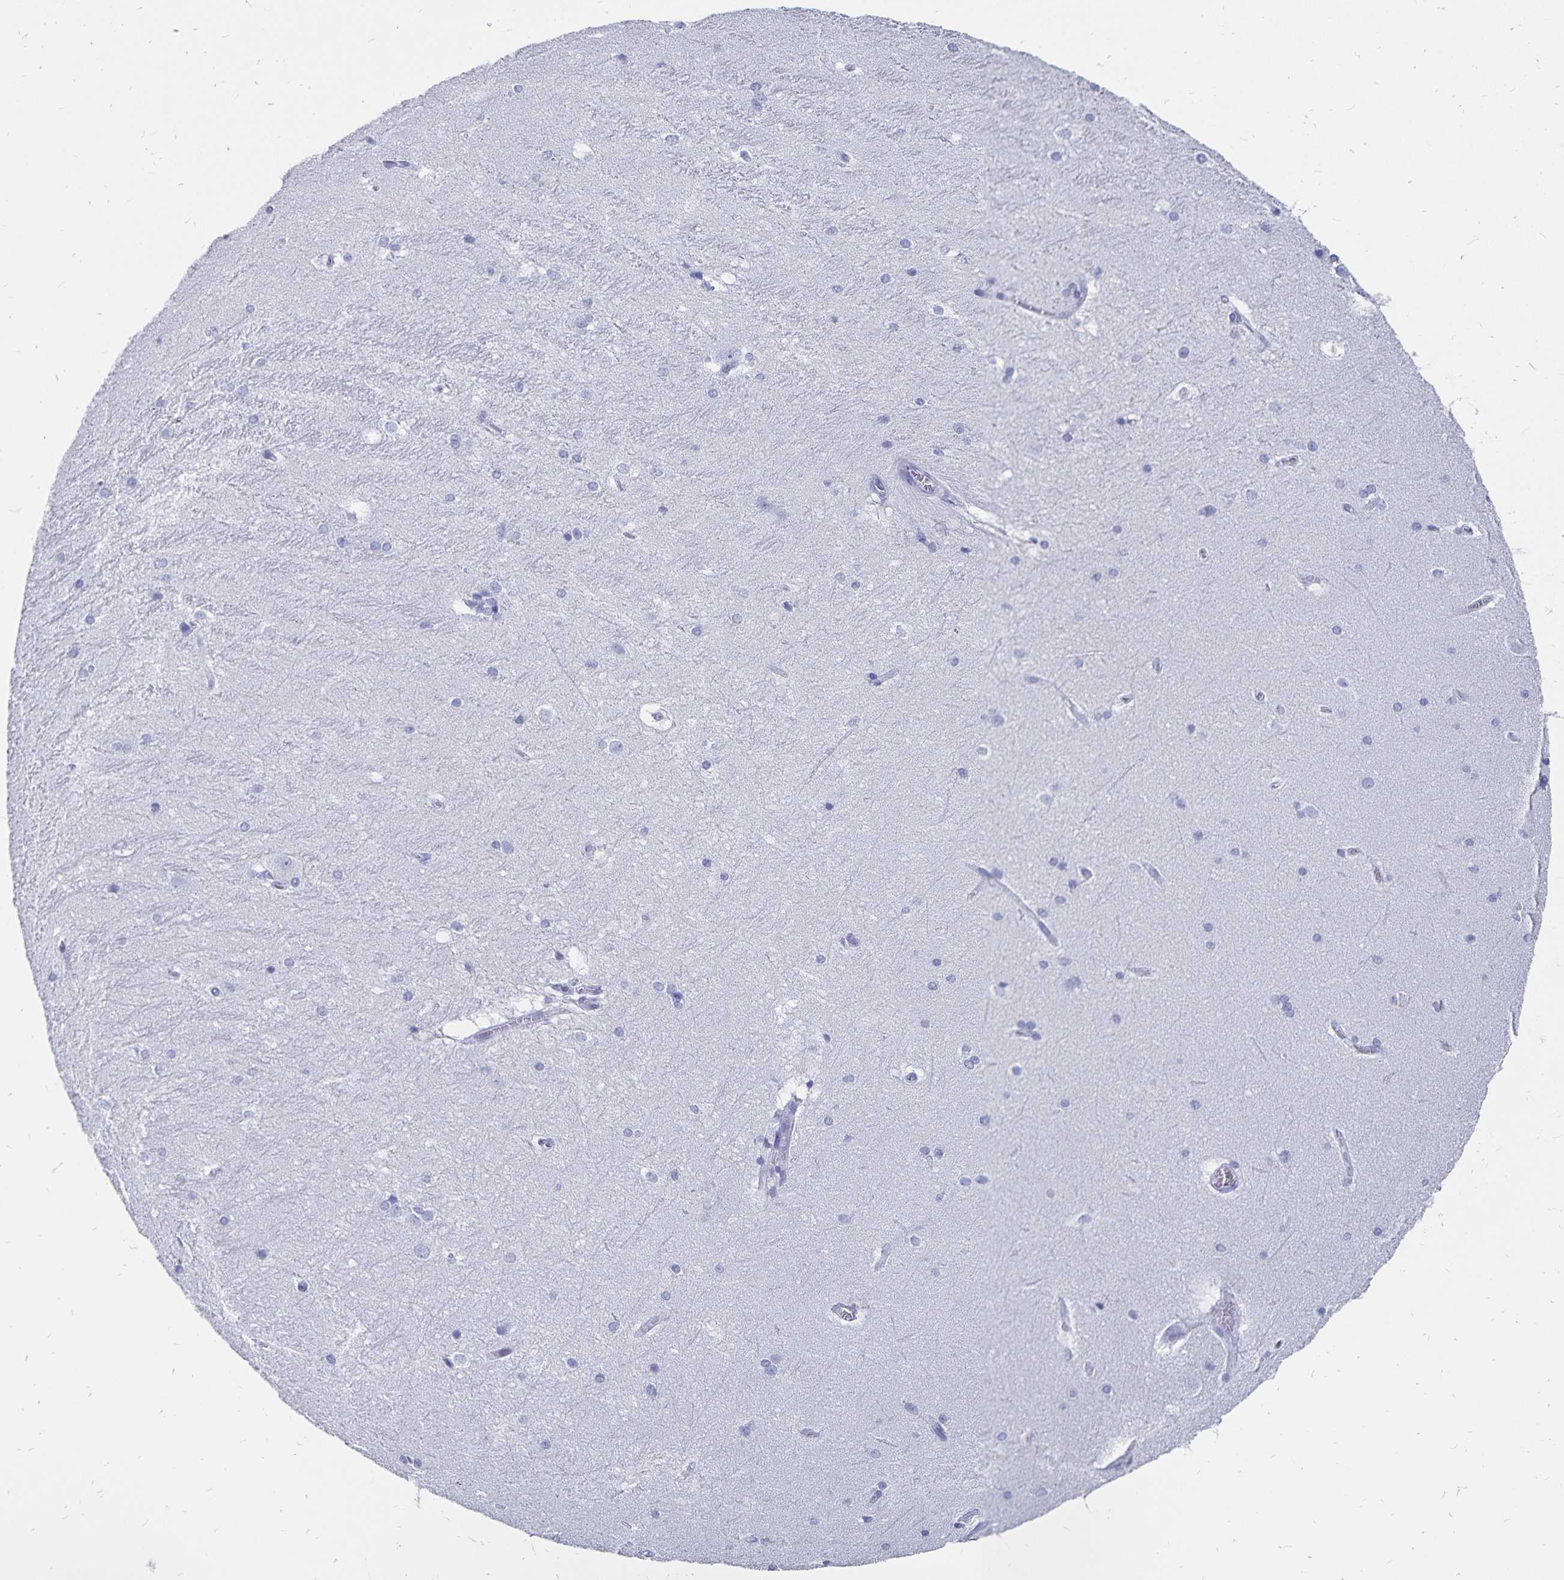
{"staining": {"intensity": "negative", "quantity": "none", "location": "none"}, "tissue": "hippocampus", "cell_type": "Glial cells", "image_type": "normal", "snomed": [{"axis": "morphology", "description": "Normal tissue, NOS"}, {"axis": "topography", "description": "Cerebral cortex"}, {"axis": "topography", "description": "Hippocampus"}], "caption": "Immunohistochemical staining of unremarkable human hippocampus exhibits no significant positivity in glial cells. (Stains: DAB IHC with hematoxylin counter stain, Microscopy: brightfield microscopy at high magnification).", "gene": "ADH1A", "patient": {"sex": "female", "age": 19}}